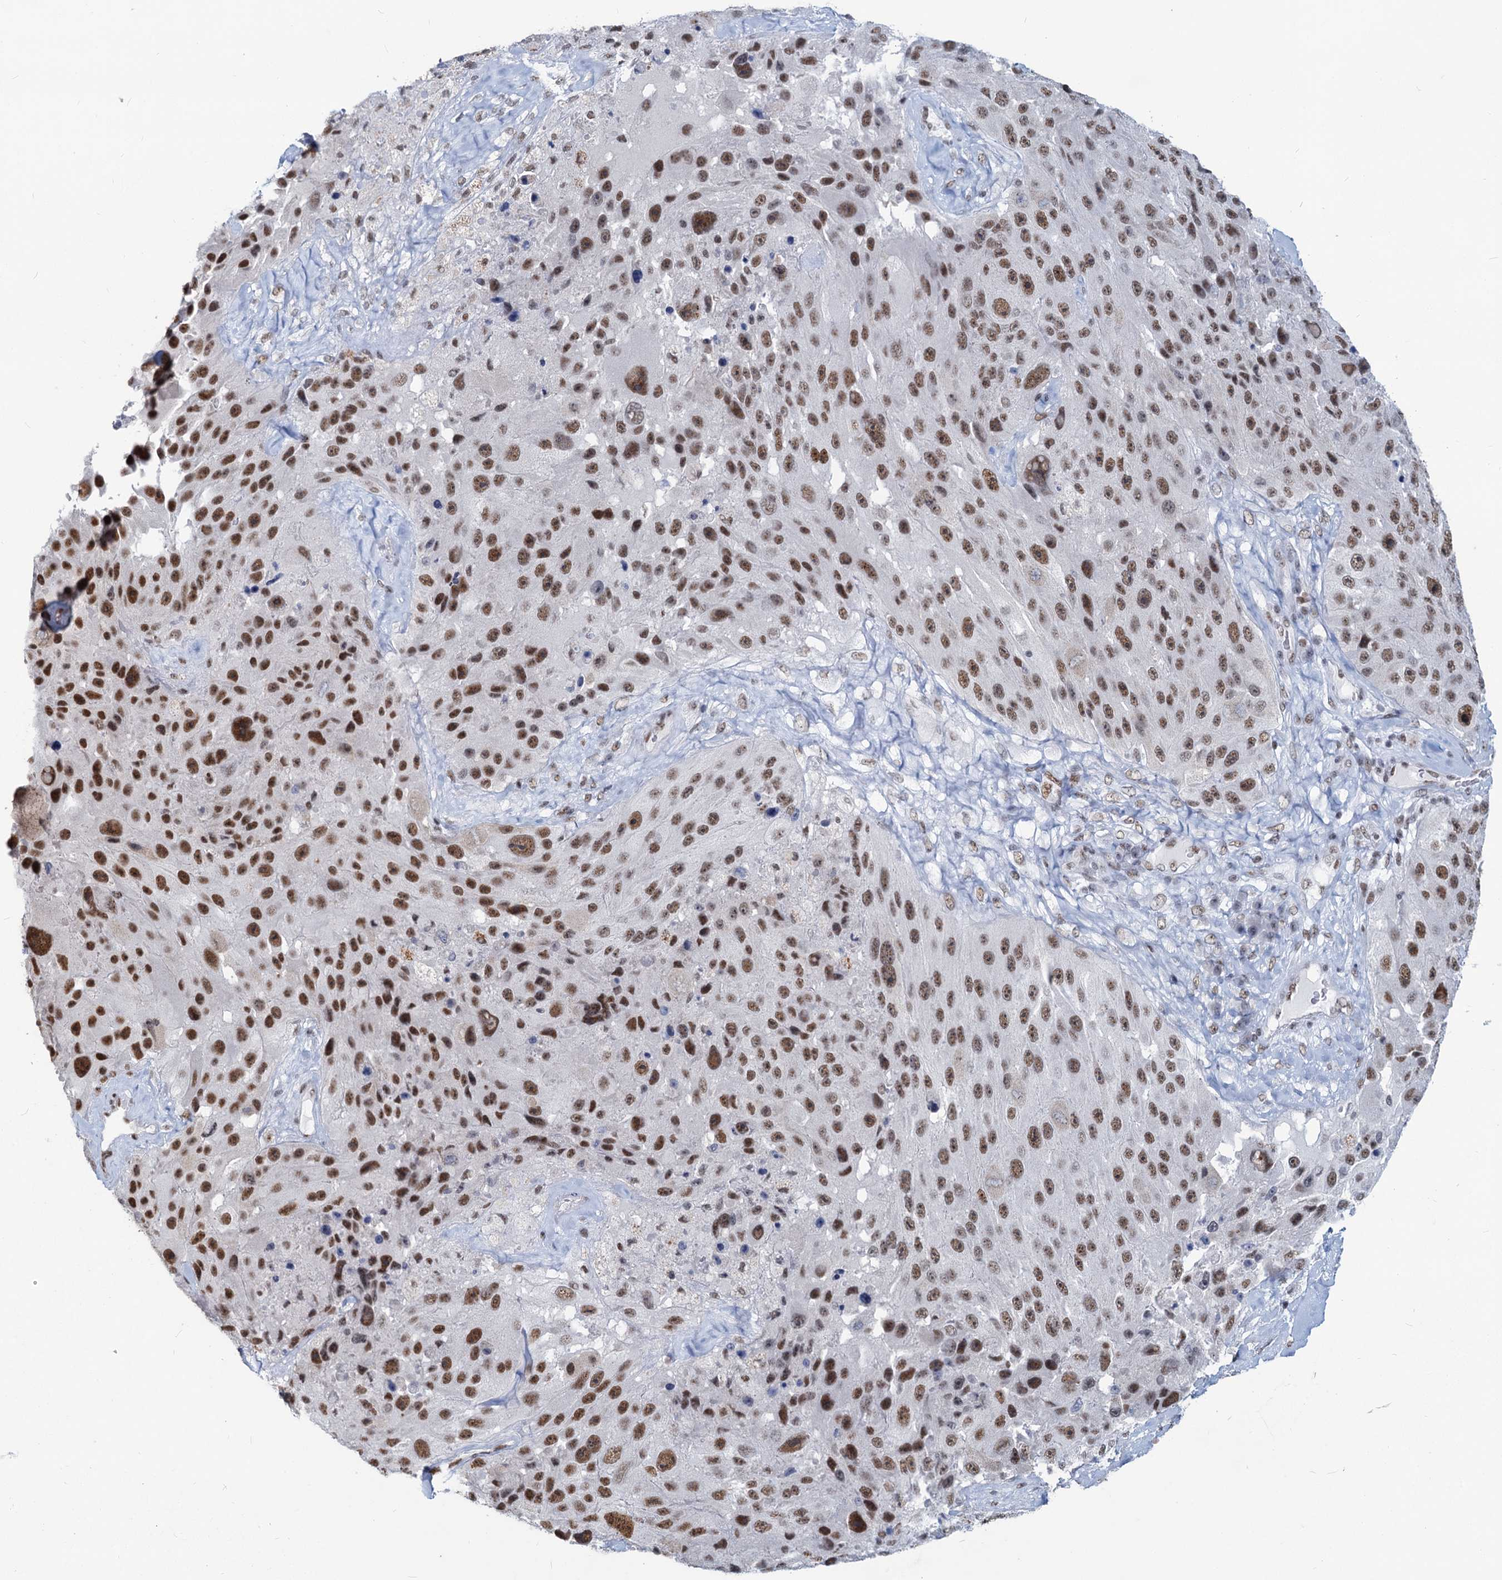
{"staining": {"intensity": "moderate", "quantity": ">75%", "location": "nuclear"}, "tissue": "melanoma", "cell_type": "Tumor cells", "image_type": "cancer", "snomed": [{"axis": "morphology", "description": "Malignant melanoma, Metastatic site"}, {"axis": "topography", "description": "Lymph node"}], "caption": "A medium amount of moderate nuclear expression is appreciated in about >75% of tumor cells in malignant melanoma (metastatic site) tissue.", "gene": "METTL14", "patient": {"sex": "male", "age": 62}}